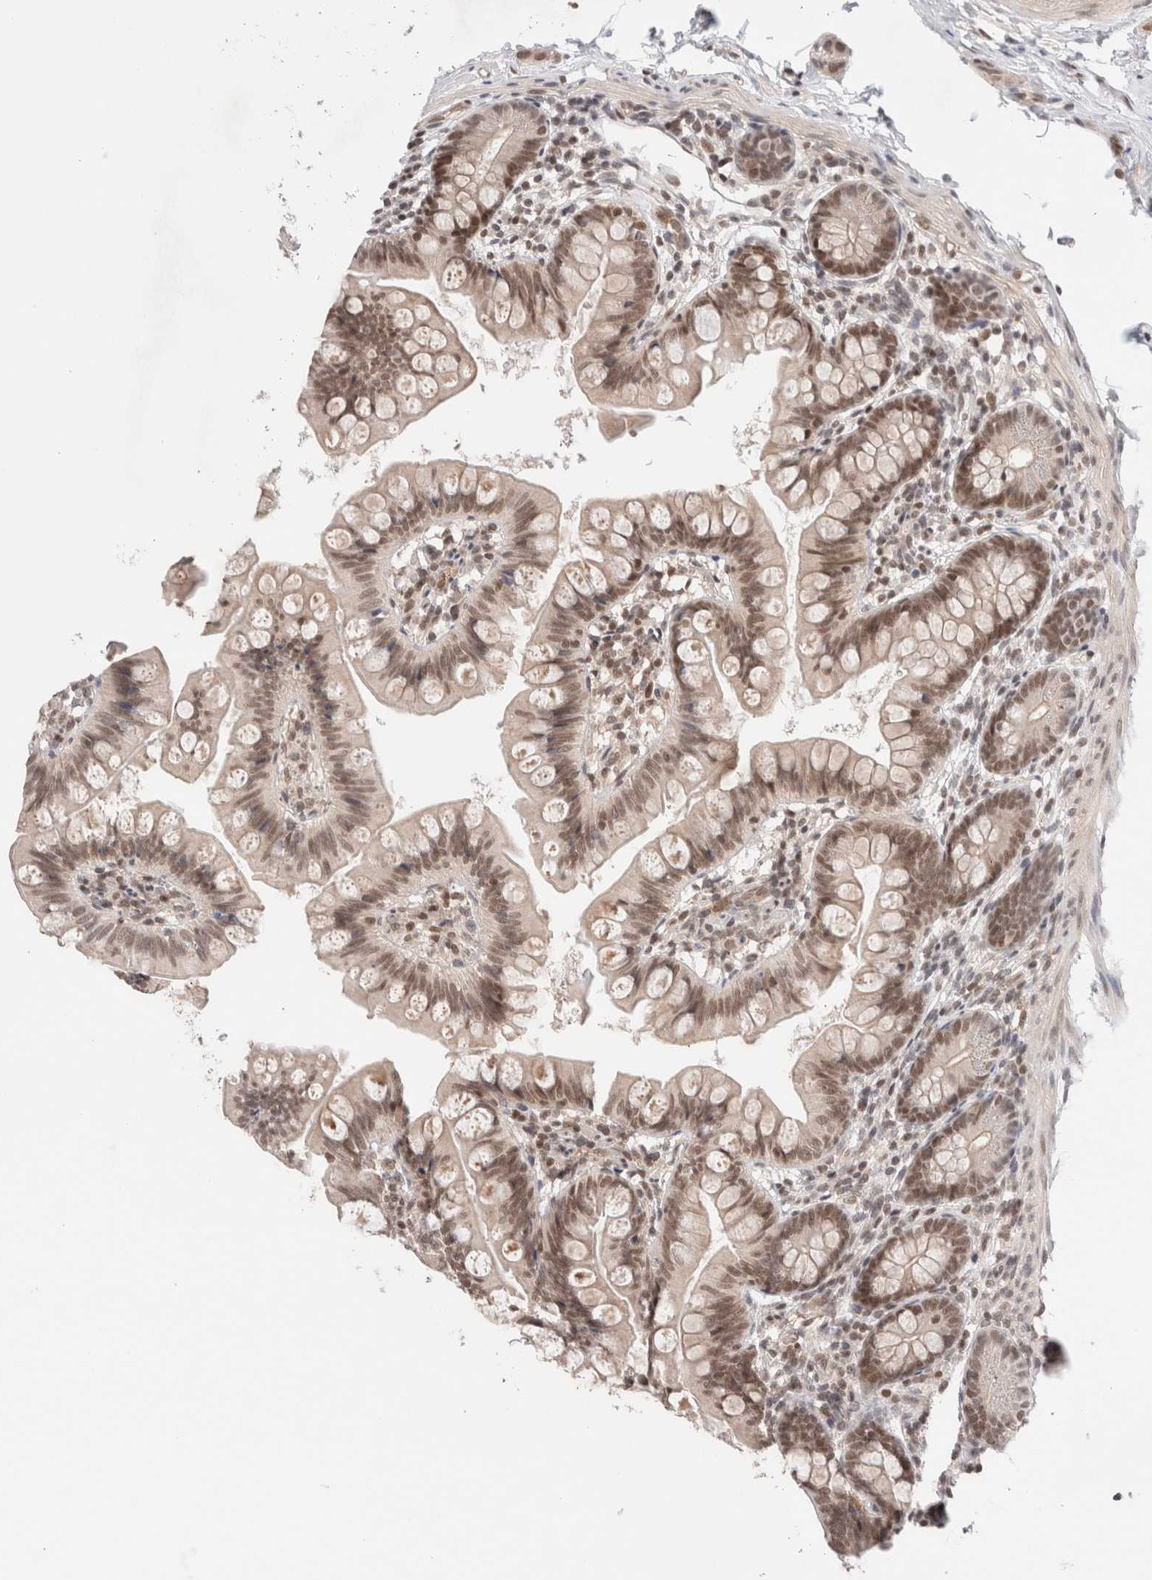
{"staining": {"intensity": "moderate", "quantity": ">75%", "location": "nuclear"}, "tissue": "small intestine", "cell_type": "Glandular cells", "image_type": "normal", "snomed": [{"axis": "morphology", "description": "Normal tissue, NOS"}, {"axis": "topography", "description": "Small intestine"}], "caption": "A micrograph of human small intestine stained for a protein displays moderate nuclear brown staining in glandular cells.", "gene": "GATAD2A", "patient": {"sex": "male", "age": 7}}